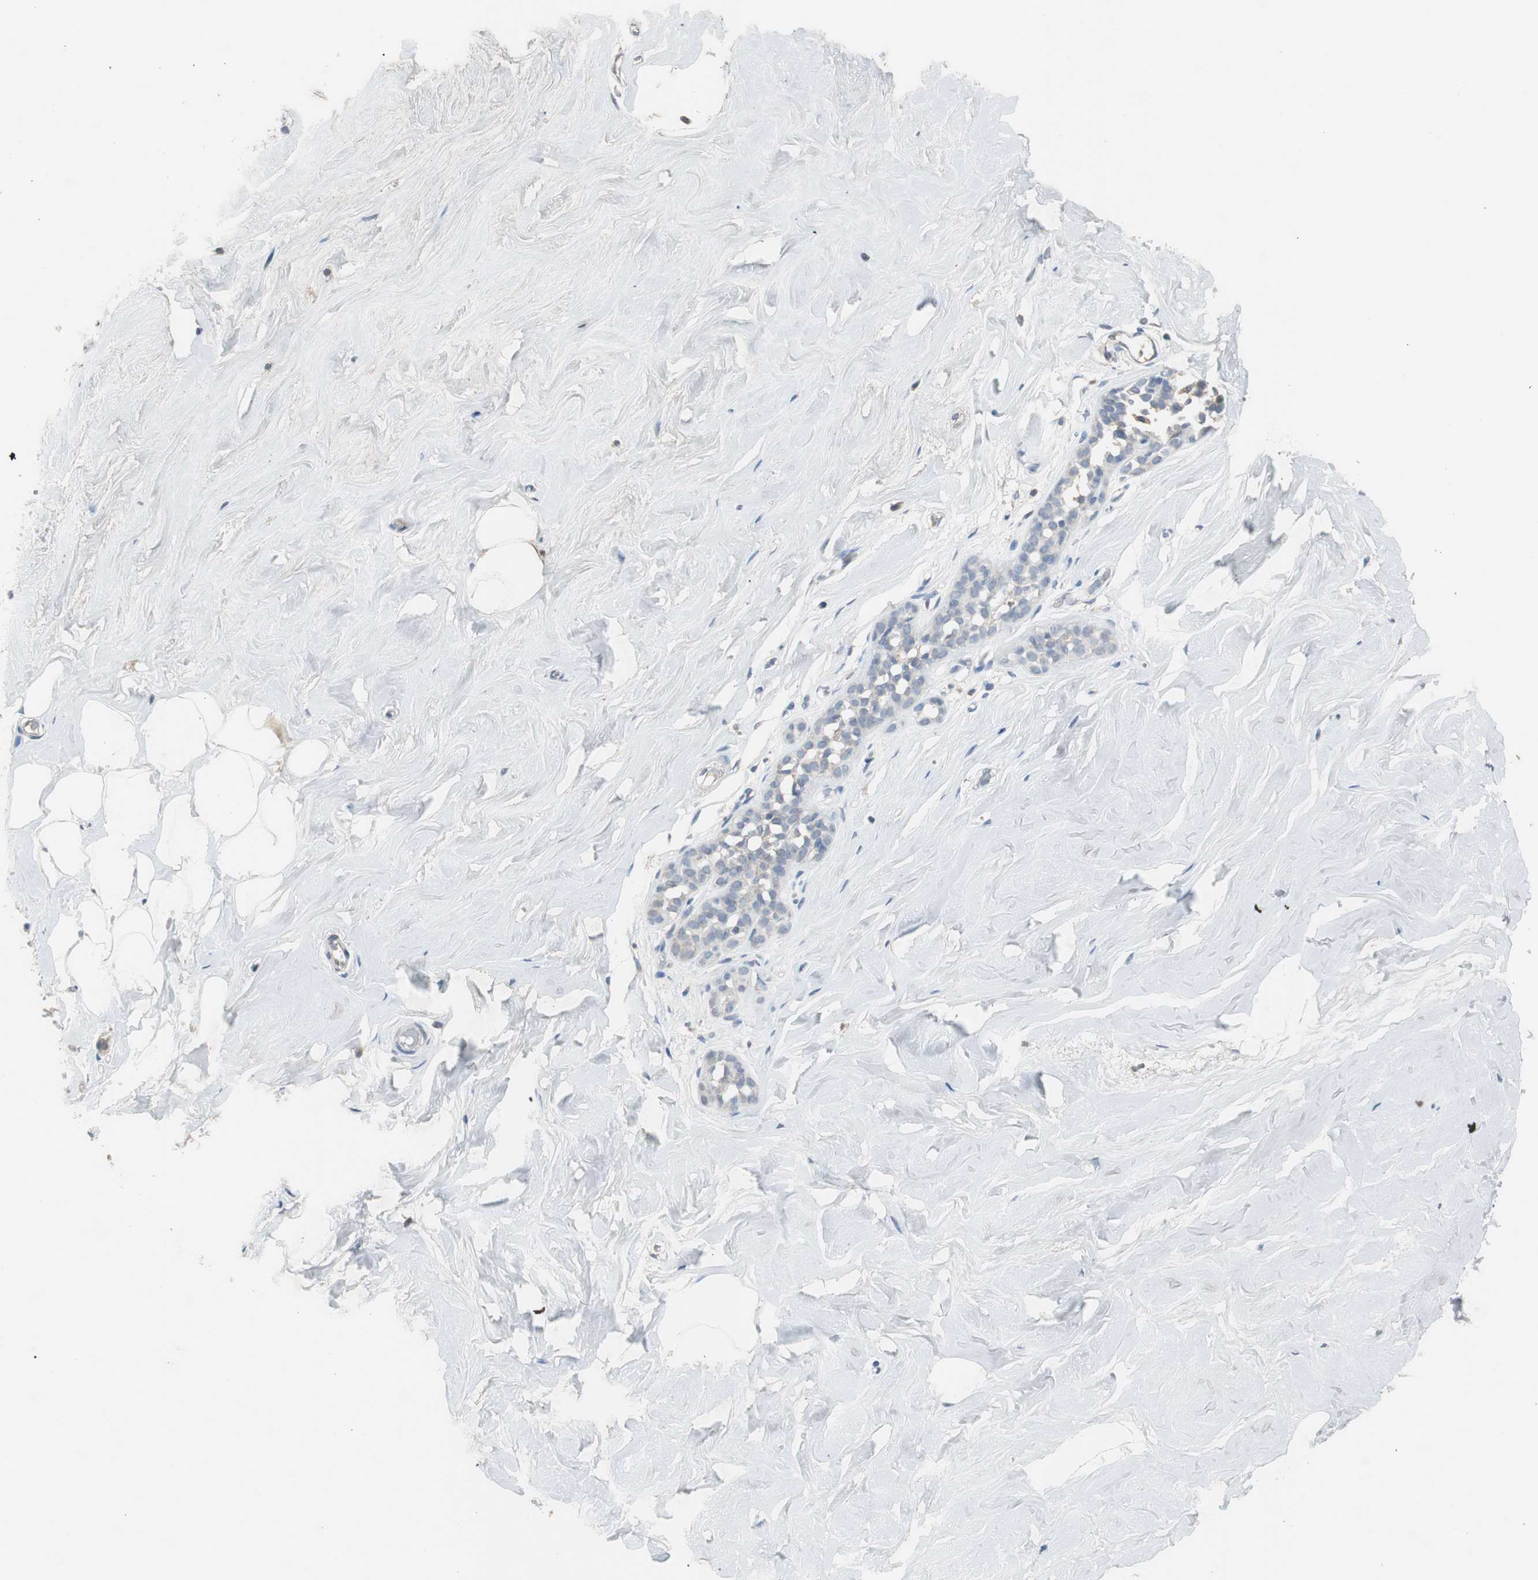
{"staining": {"intensity": "negative", "quantity": "none", "location": "none"}, "tissue": "breast", "cell_type": "Adipocytes", "image_type": "normal", "snomed": [{"axis": "morphology", "description": "Normal tissue, NOS"}, {"axis": "topography", "description": "Breast"}], "caption": "The histopathology image exhibits no significant expression in adipocytes of breast.", "gene": "TK1", "patient": {"sex": "female", "age": 75}}